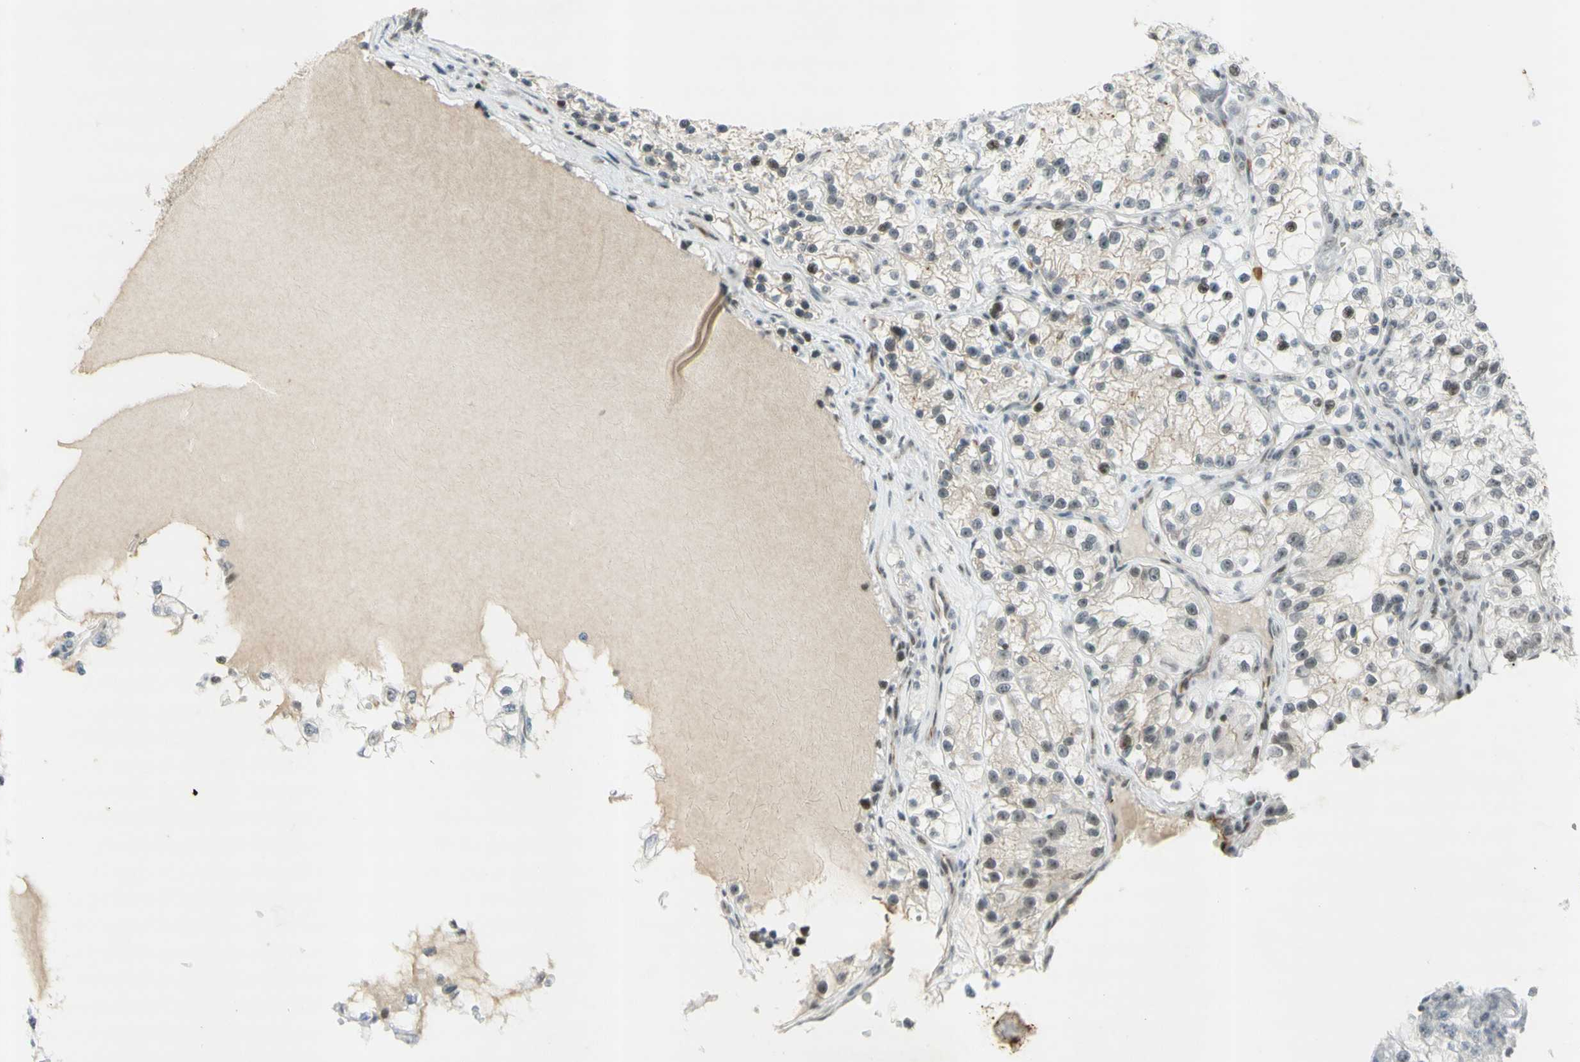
{"staining": {"intensity": "moderate", "quantity": "<25%", "location": "nuclear"}, "tissue": "renal cancer", "cell_type": "Tumor cells", "image_type": "cancer", "snomed": [{"axis": "morphology", "description": "Adenocarcinoma, NOS"}, {"axis": "topography", "description": "Kidney"}], "caption": "High-power microscopy captured an immunohistochemistry image of renal cancer, revealing moderate nuclear expression in about <25% of tumor cells.", "gene": "IRF1", "patient": {"sex": "female", "age": 57}}